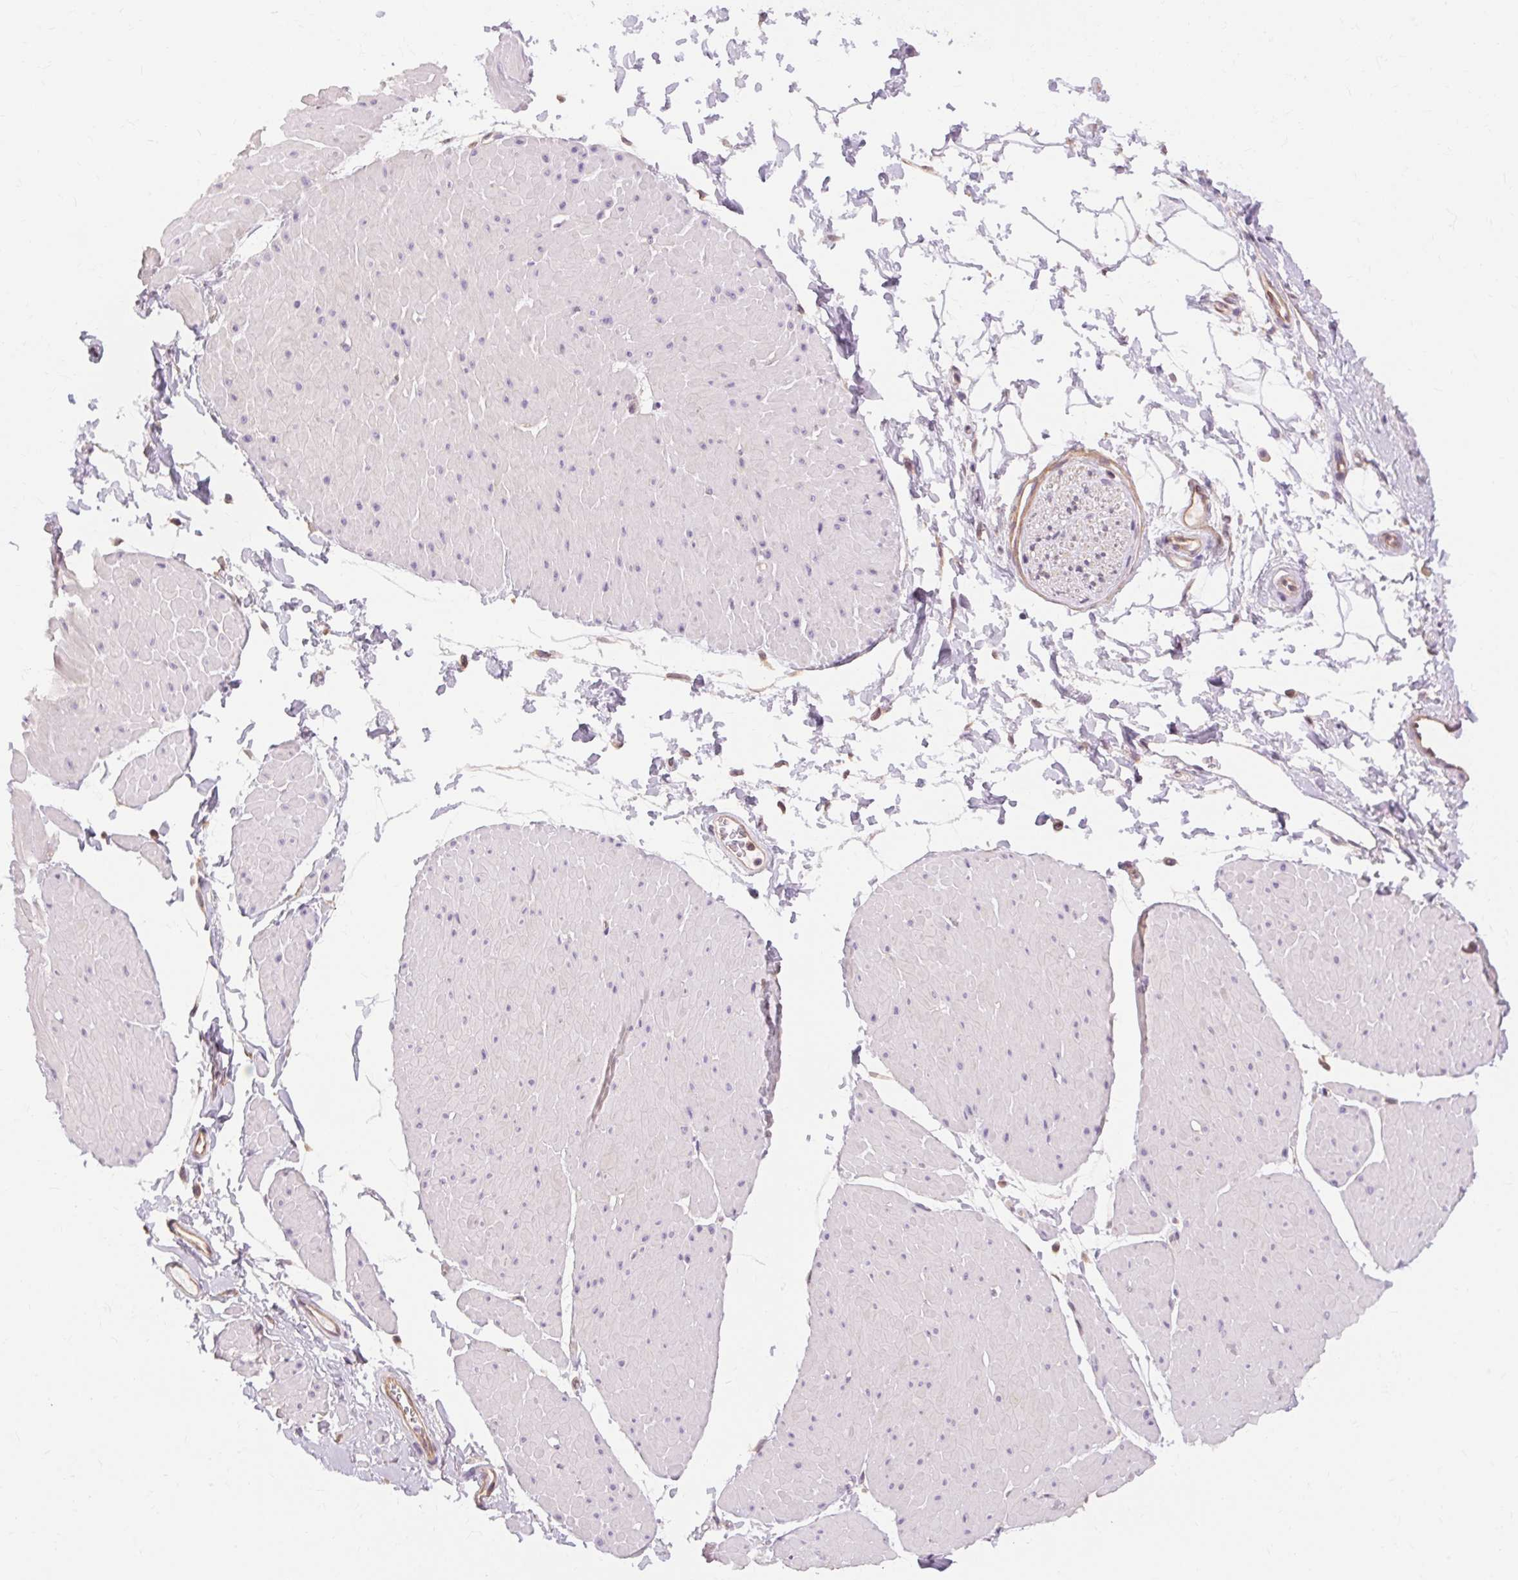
{"staining": {"intensity": "negative", "quantity": "none", "location": "none"}, "tissue": "adipose tissue", "cell_type": "Adipocytes", "image_type": "normal", "snomed": [{"axis": "morphology", "description": "Normal tissue, NOS"}, {"axis": "topography", "description": "Smooth muscle"}, {"axis": "topography", "description": "Peripheral nerve tissue"}], "caption": "This is an immunohistochemistry (IHC) micrograph of normal human adipose tissue. There is no staining in adipocytes.", "gene": "TM6SF1", "patient": {"sex": "male", "age": 58}}